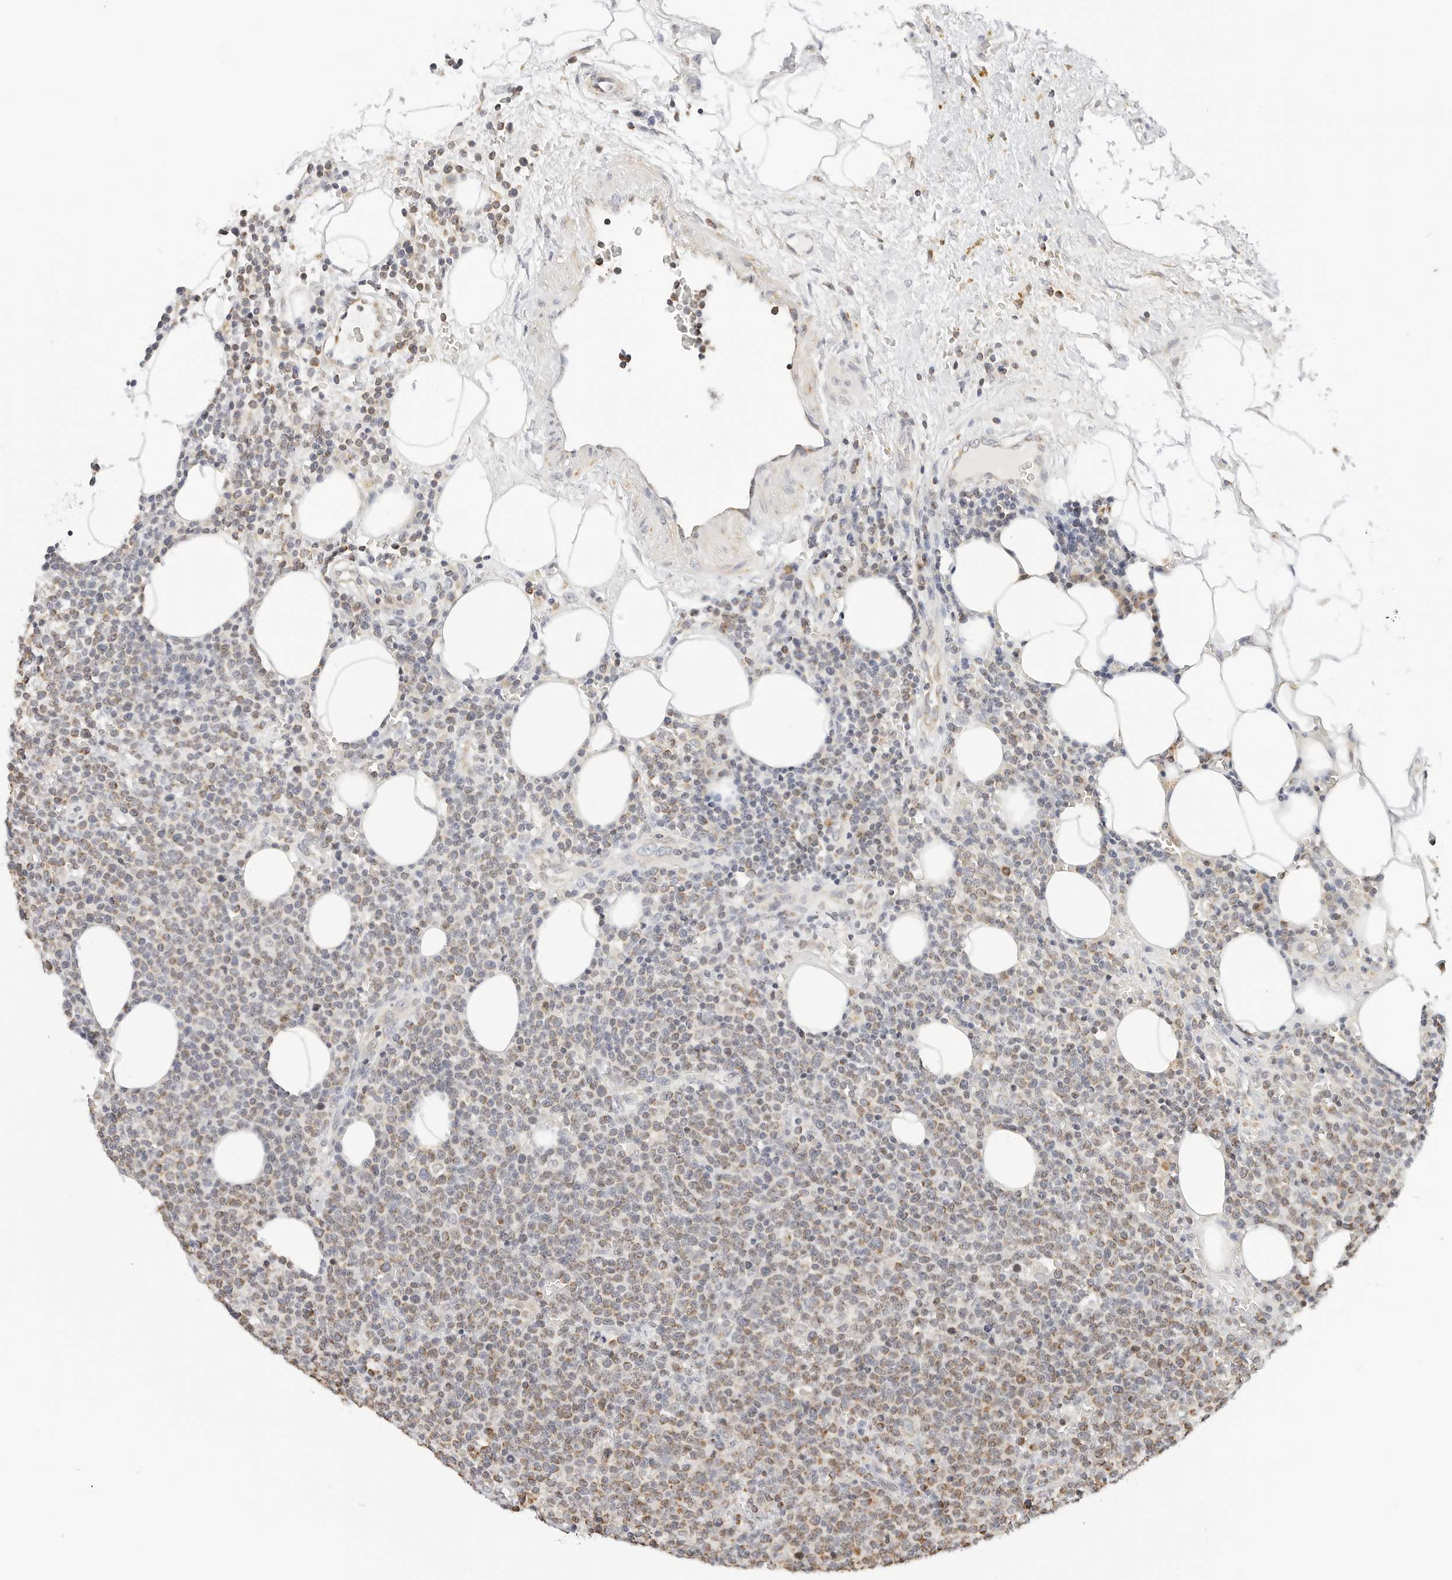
{"staining": {"intensity": "weak", "quantity": "25%-75%", "location": "cytoplasmic/membranous"}, "tissue": "lymphoma", "cell_type": "Tumor cells", "image_type": "cancer", "snomed": [{"axis": "morphology", "description": "Malignant lymphoma, non-Hodgkin's type, High grade"}, {"axis": "topography", "description": "Lymph node"}], "caption": "High-grade malignant lymphoma, non-Hodgkin's type stained with a brown dye shows weak cytoplasmic/membranous positive positivity in approximately 25%-75% of tumor cells.", "gene": "ATL1", "patient": {"sex": "male", "age": 61}}